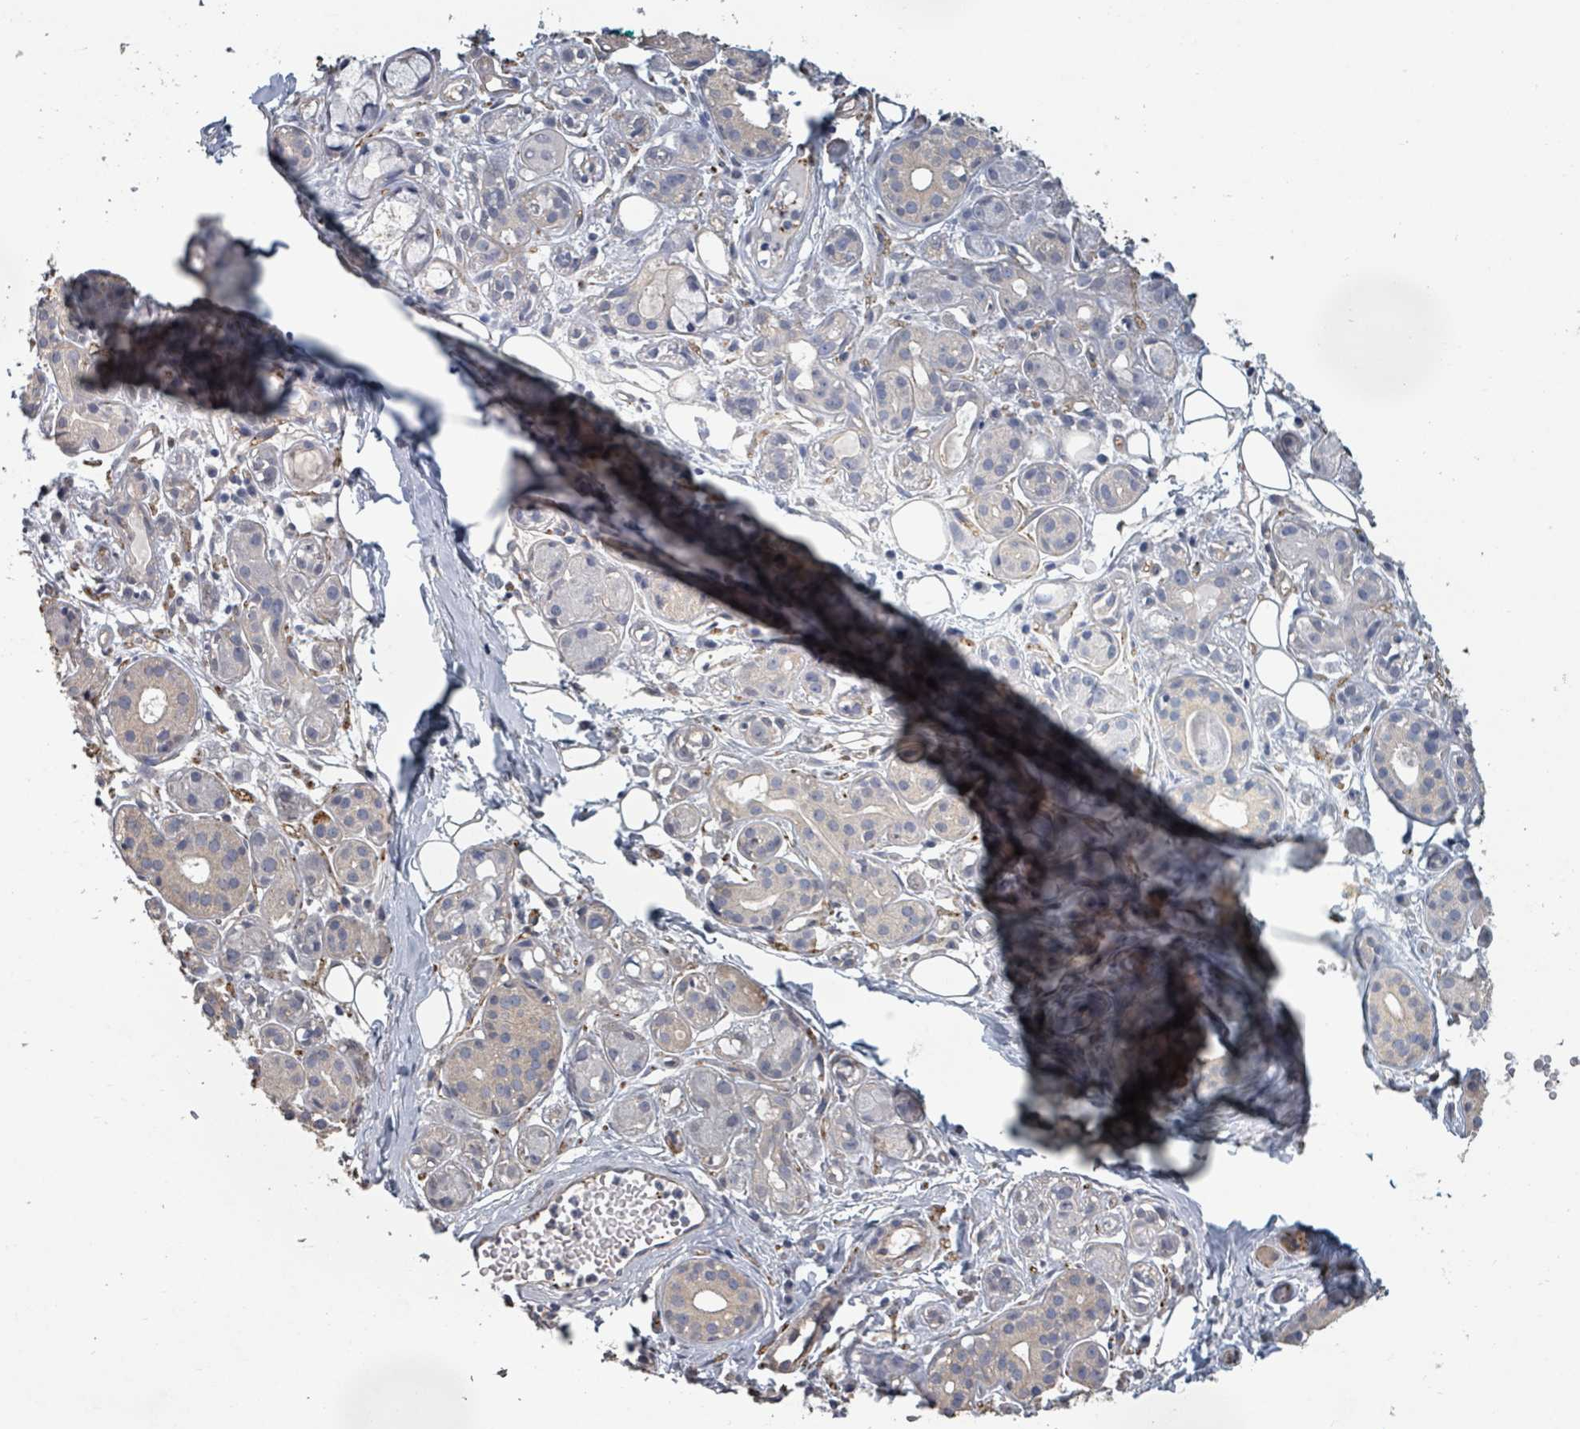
{"staining": {"intensity": "negative", "quantity": "none", "location": "none"}, "tissue": "salivary gland", "cell_type": "Glandular cells", "image_type": "normal", "snomed": [{"axis": "morphology", "description": "Normal tissue, NOS"}, {"axis": "topography", "description": "Salivary gland"}], "caption": "Salivary gland was stained to show a protein in brown. There is no significant staining in glandular cells. (Brightfield microscopy of DAB (3,3'-diaminobenzidine) immunohistochemistry (IHC) at high magnification).", "gene": "PLAUR", "patient": {"sex": "male", "age": 54}}